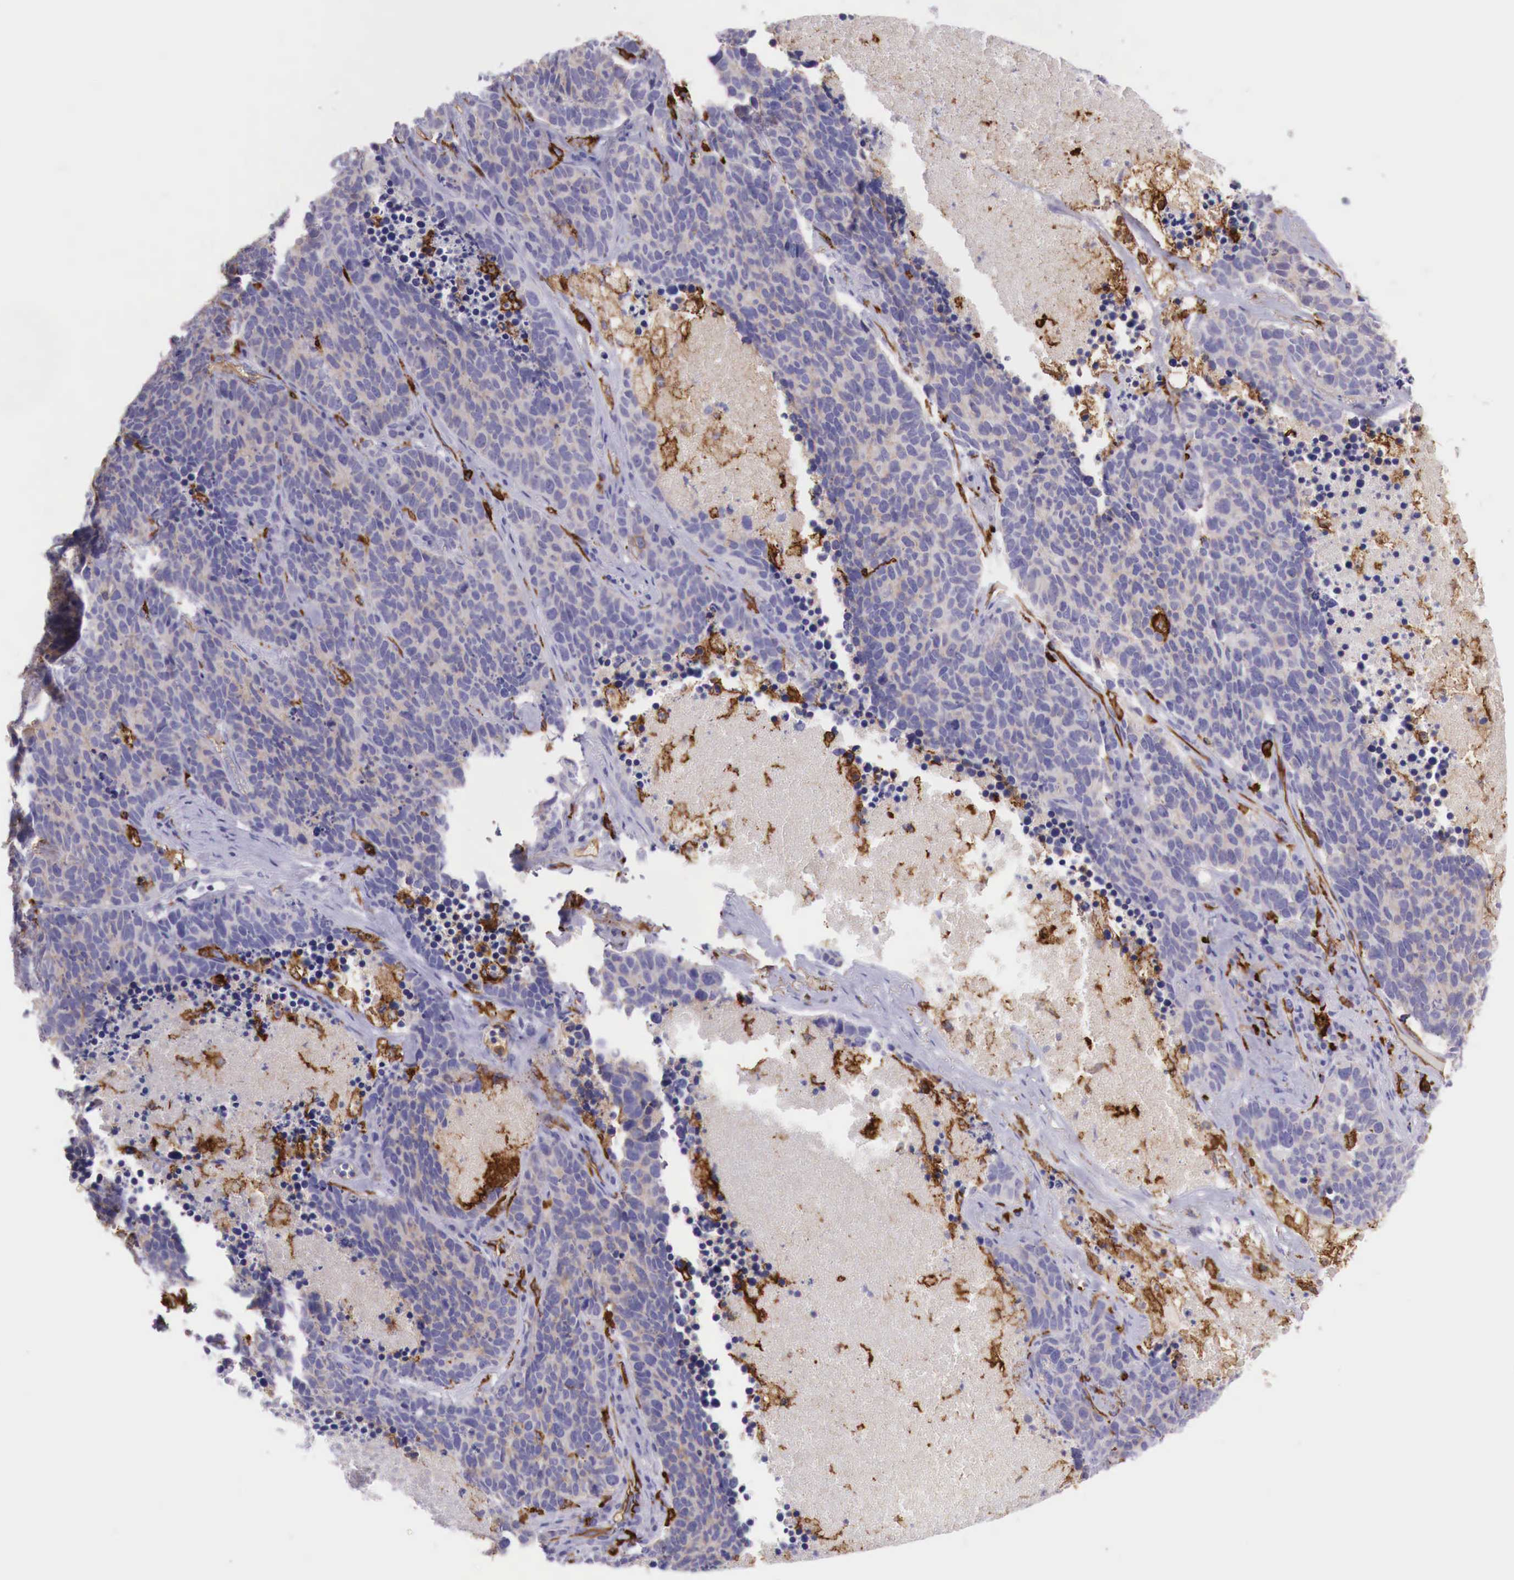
{"staining": {"intensity": "weak", "quantity": "25%-75%", "location": "cytoplasmic/membranous"}, "tissue": "lung cancer", "cell_type": "Tumor cells", "image_type": "cancer", "snomed": [{"axis": "morphology", "description": "Neoplasm, malignant, NOS"}, {"axis": "topography", "description": "Lung"}], "caption": "The photomicrograph displays a brown stain indicating the presence of a protein in the cytoplasmic/membranous of tumor cells in malignant neoplasm (lung).", "gene": "MSR1", "patient": {"sex": "female", "age": 75}}